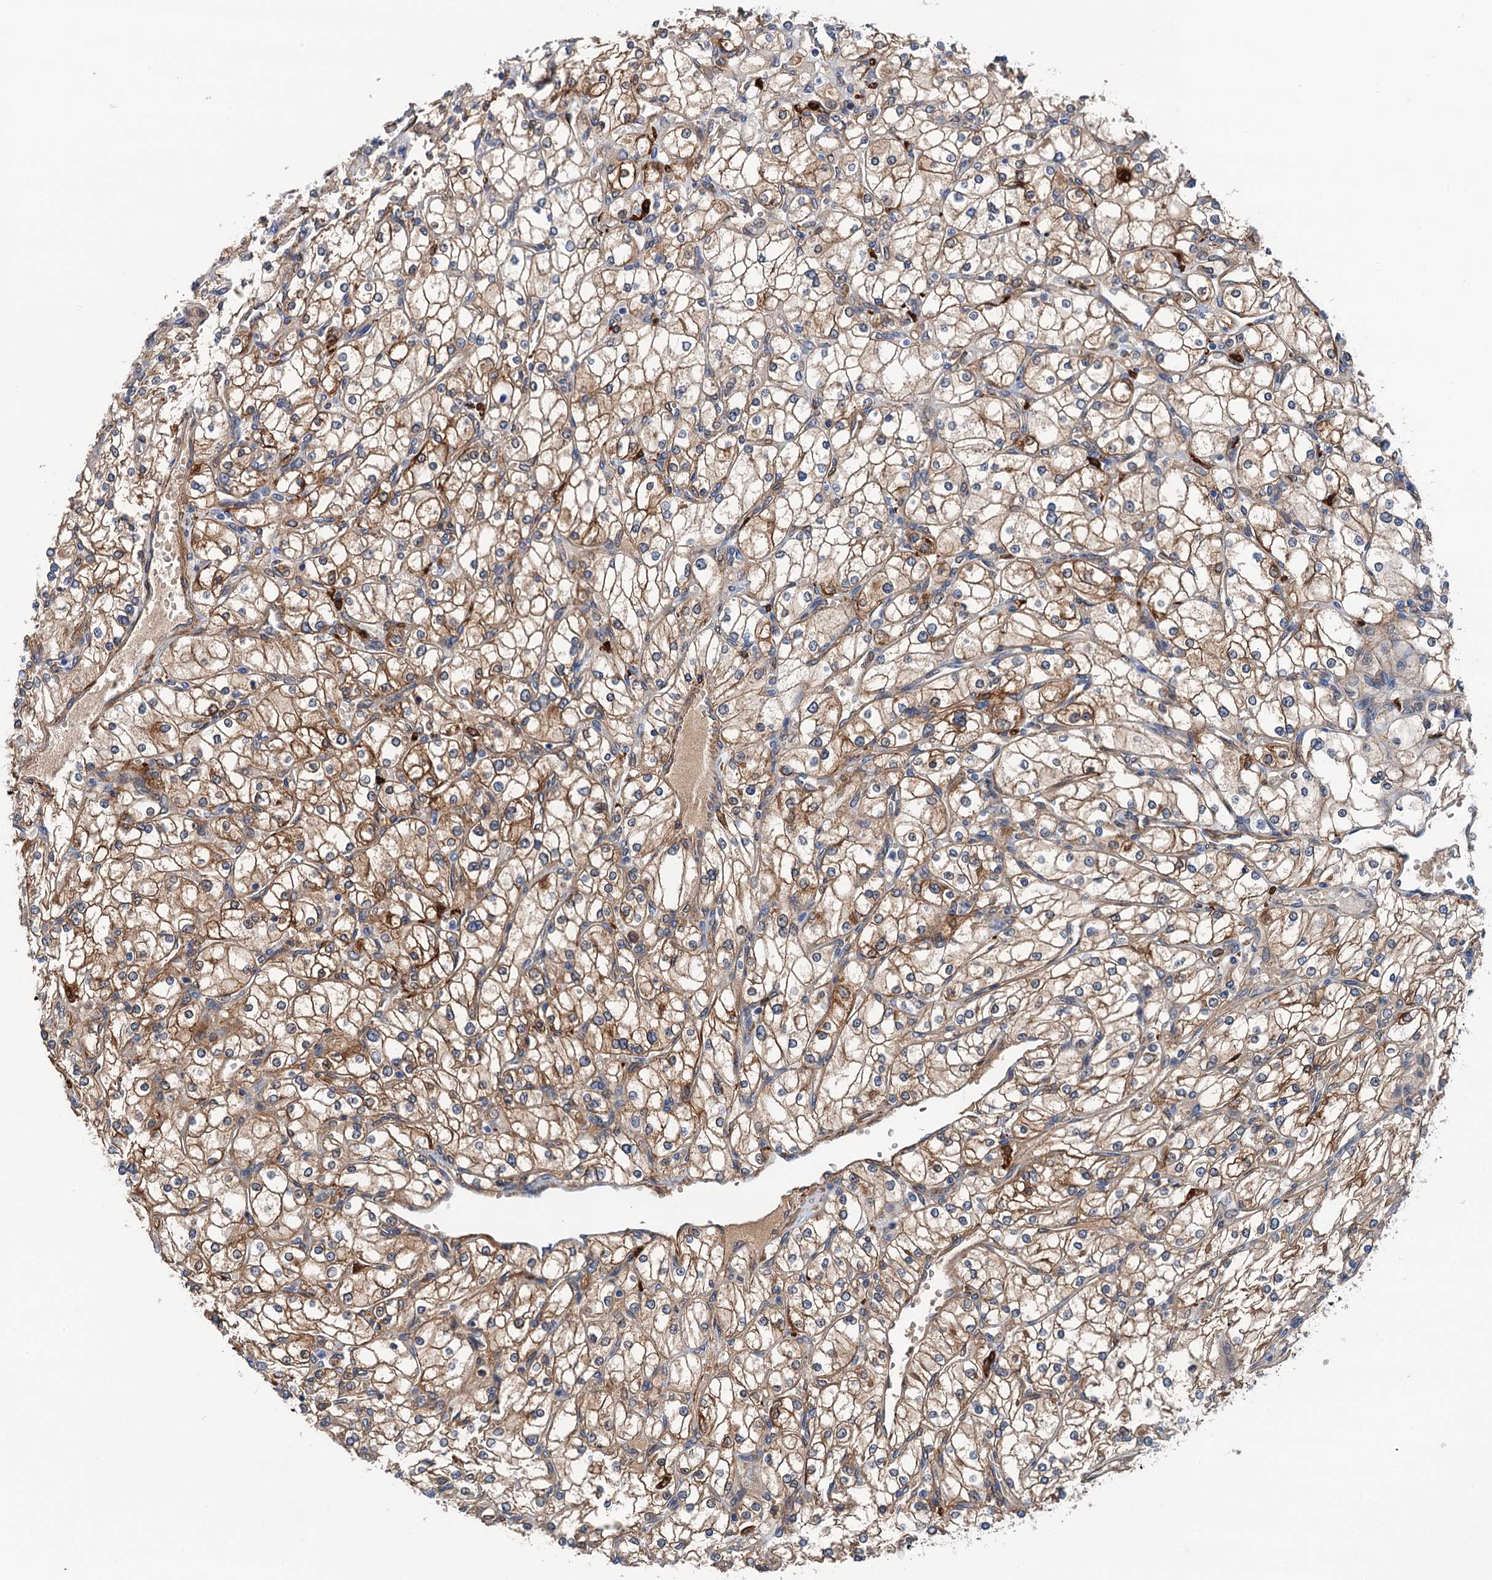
{"staining": {"intensity": "moderate", "quantity": ">75%", "location": "cytoplasmic/membranous"}, "tissue": "renal cancer", "cell_type": "Tumor cells", "image_type": "cancer", "snomed": [{"axis": "morphology", "description": "Adenocarcinoma, NOS"}, {"axis": "topography", "description": "Kidney"}], "caption": "Immunohistochemical staining of human renal adenocarcinoma reveals moderate cytoplasmic/membranous protein expression in approximately >75% of tumor cells.", "gene": "CSTPP1", "patient": {"sex": "male", "age": 80}}